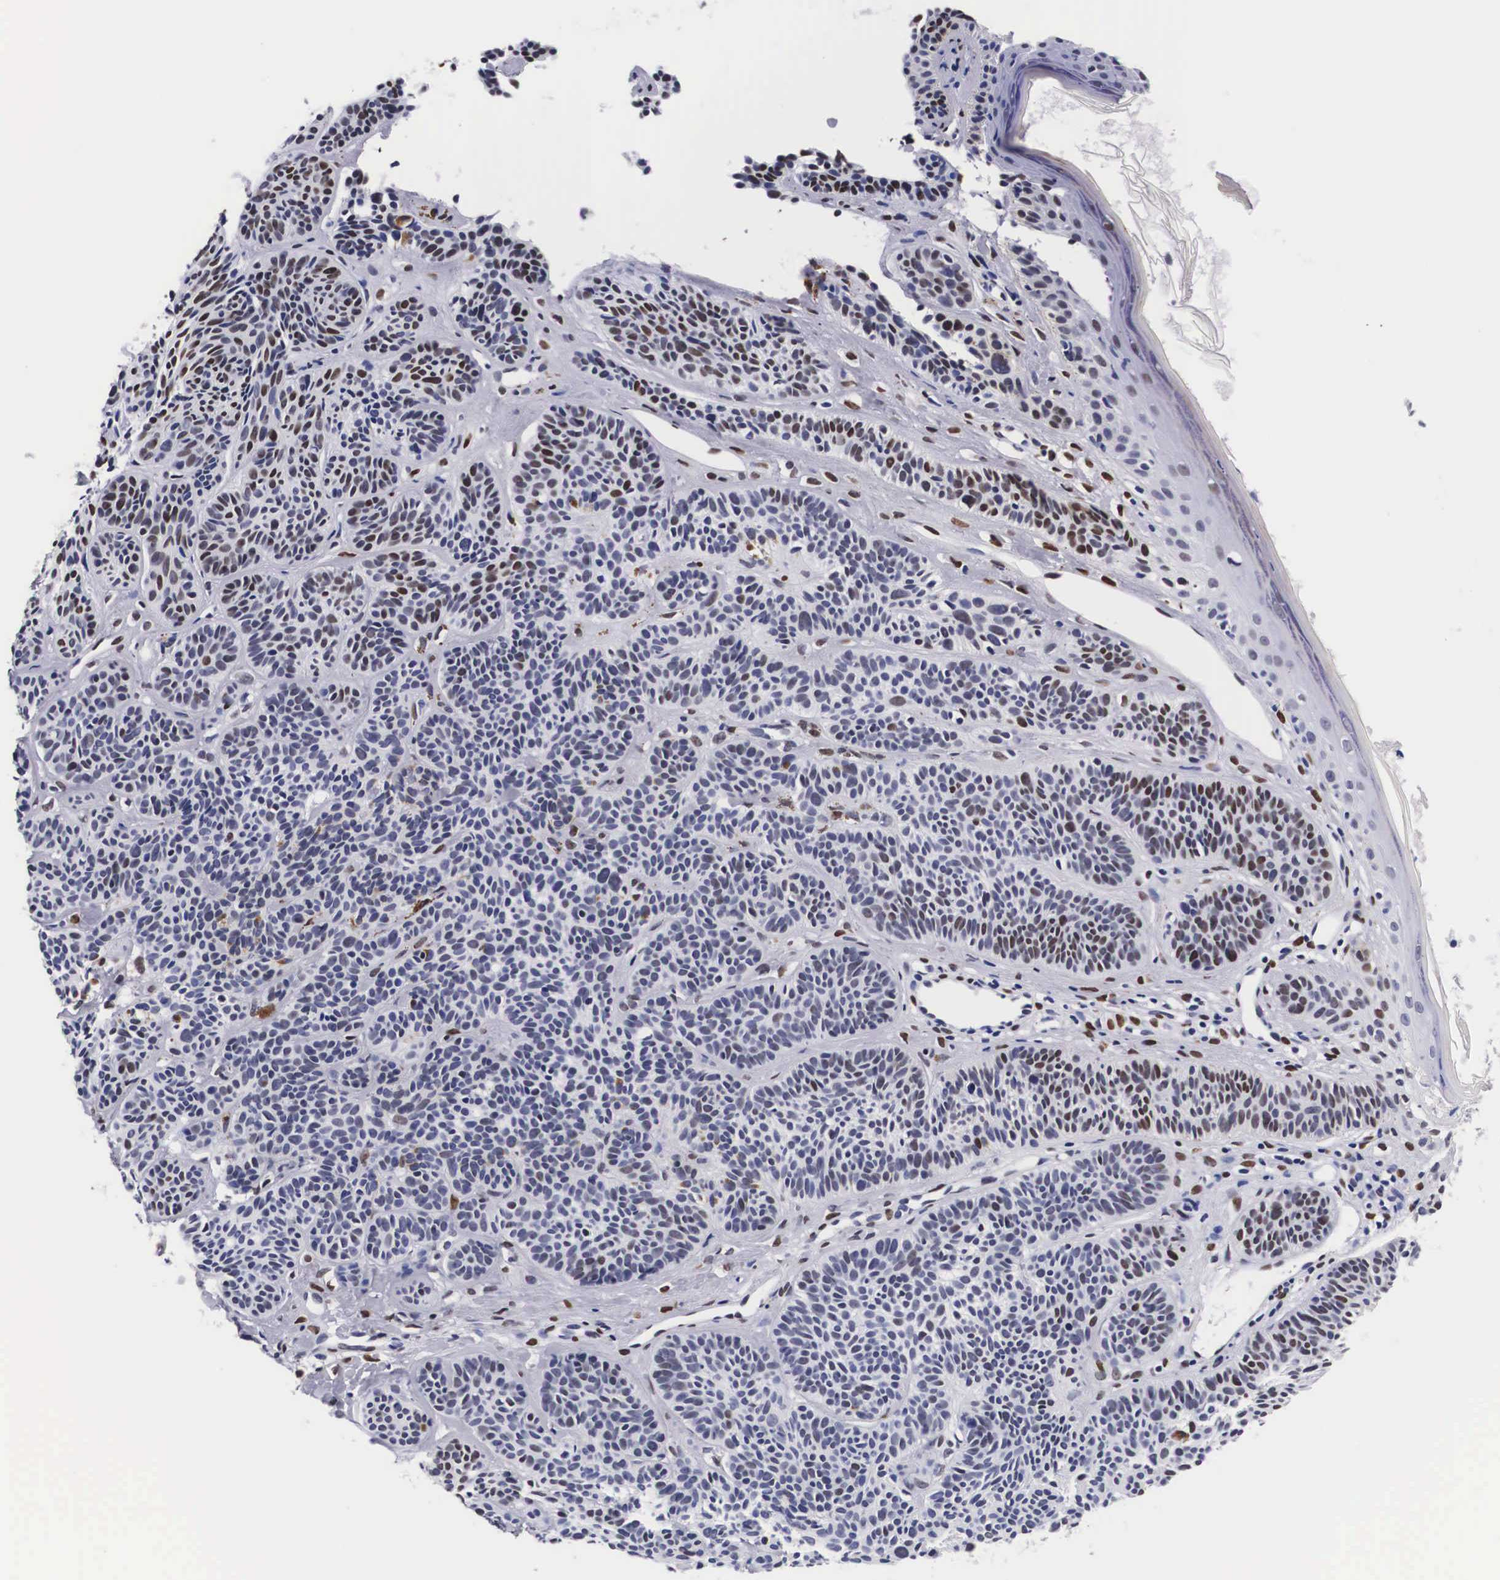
{"staining": {"intensity": "moderate", "quantity": "25%-75%", "location": "nuclear"}, "tissue": "skin cancer", "cell_type": "Tumor cells", "image_type": "cancer", "snomed": [{"axis": "morphology", "description": "Basal cell carcinoma"}, {"axis": "topography", "description": "Skin"}], "caption": "Brown immunohistochemical staining in human skin cancer (basal cell carcinoma) demonstrates moderate nuclear positivity in about 25%-75% of tumor cells.", "gene": "KHDRBS3", "patient": {"sex": "female", "age": 62}}